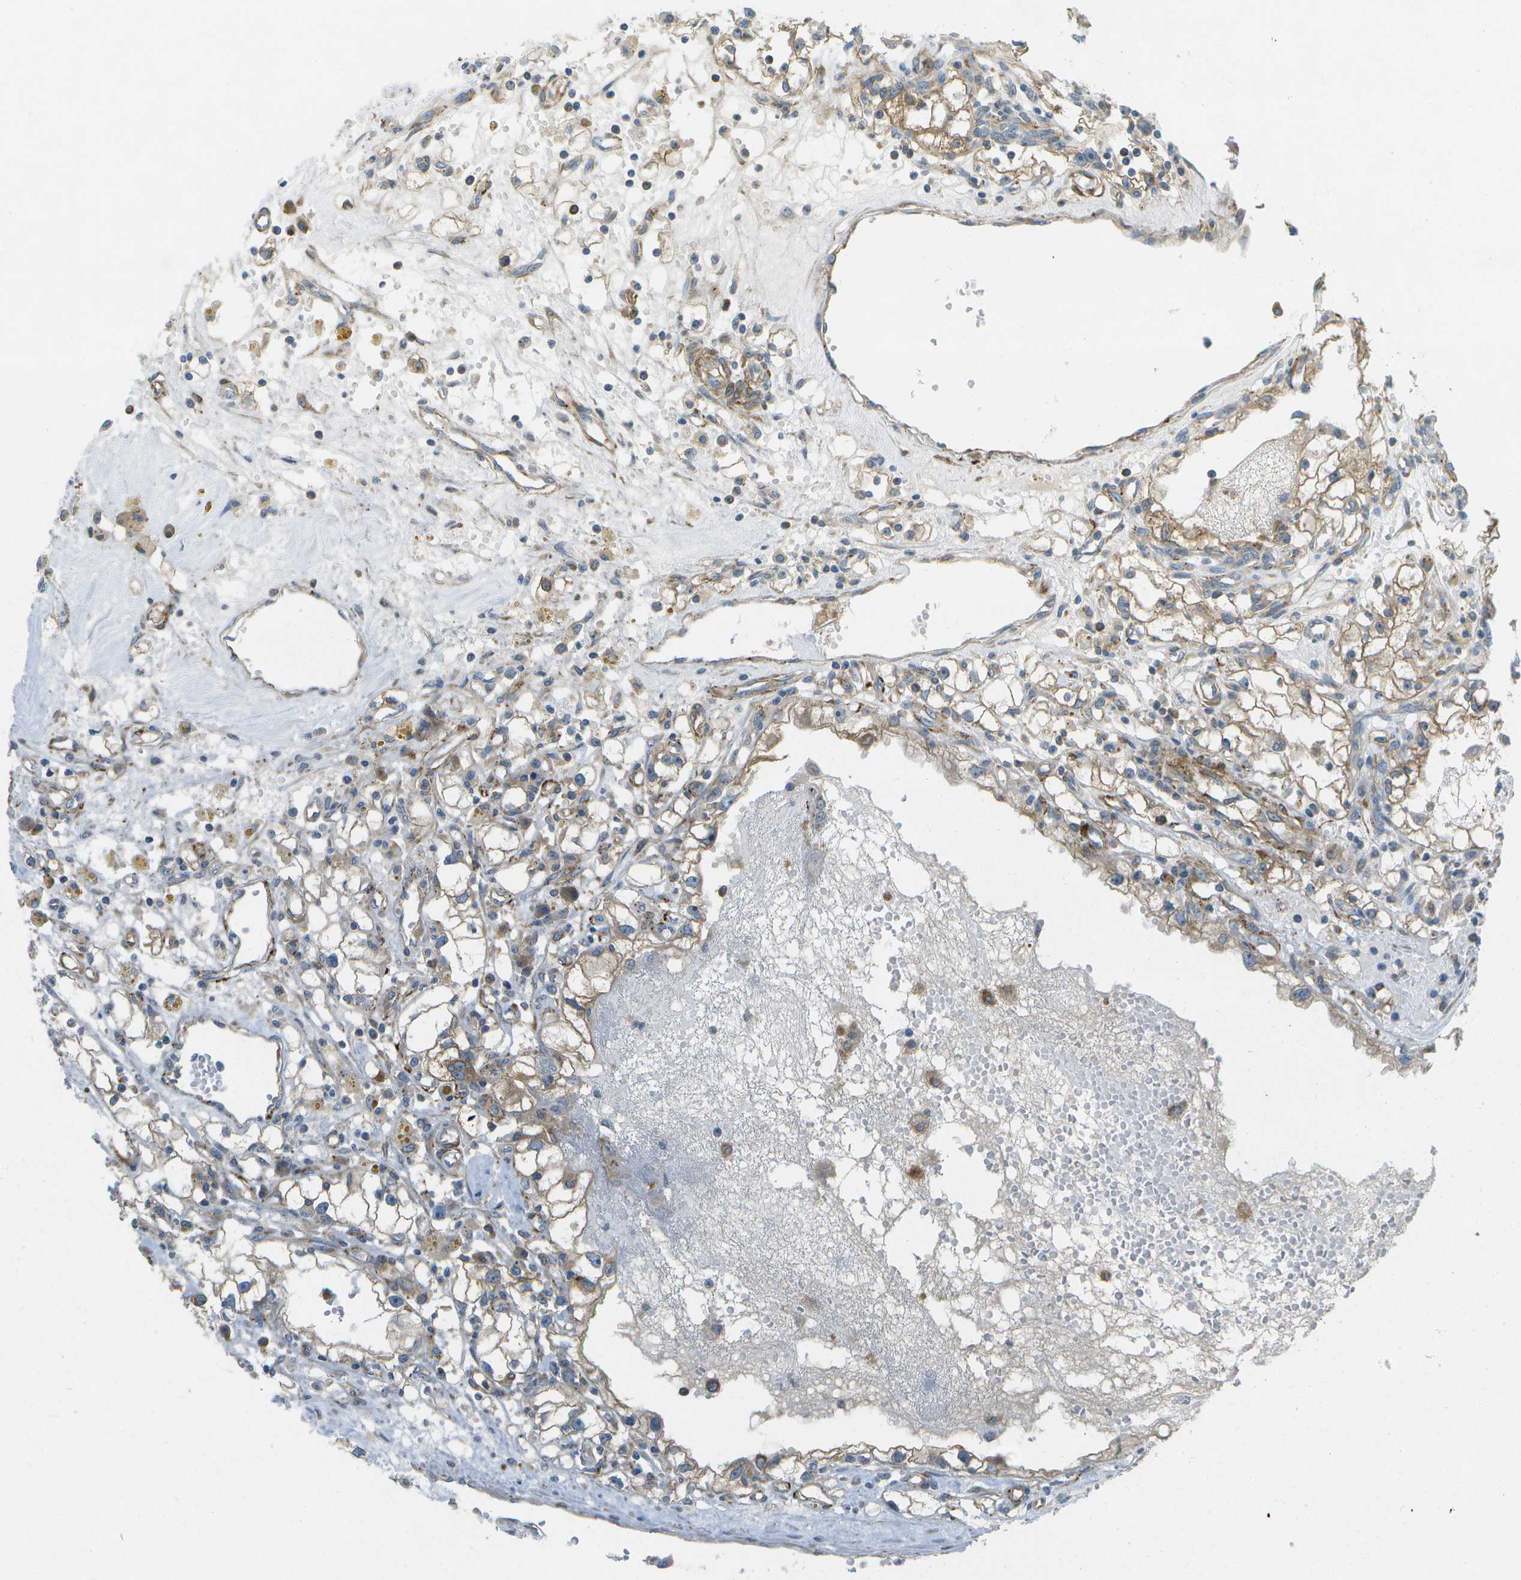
{"staining": {"intensity": "weak", "quantity": ">75%", "location": "cytoplasmic/membranous"}, "tissue": "renal cancer", "cell_type": "Tumor cells", "image_type": "cancer", "snomed": [{"axis": "morphology", "description": "Adenocarcinoma, NOS"}, {"axis": "topography", "description": "Kidney"}], "caption": "A micrograph of renal cancer (adenocarcinoma) stained for a protein demonstrates weak cytoplasmic/membranous brown staining in tumor cells.", "gene": "WNK2", "patient": {"sex": "male", "age": 56}}